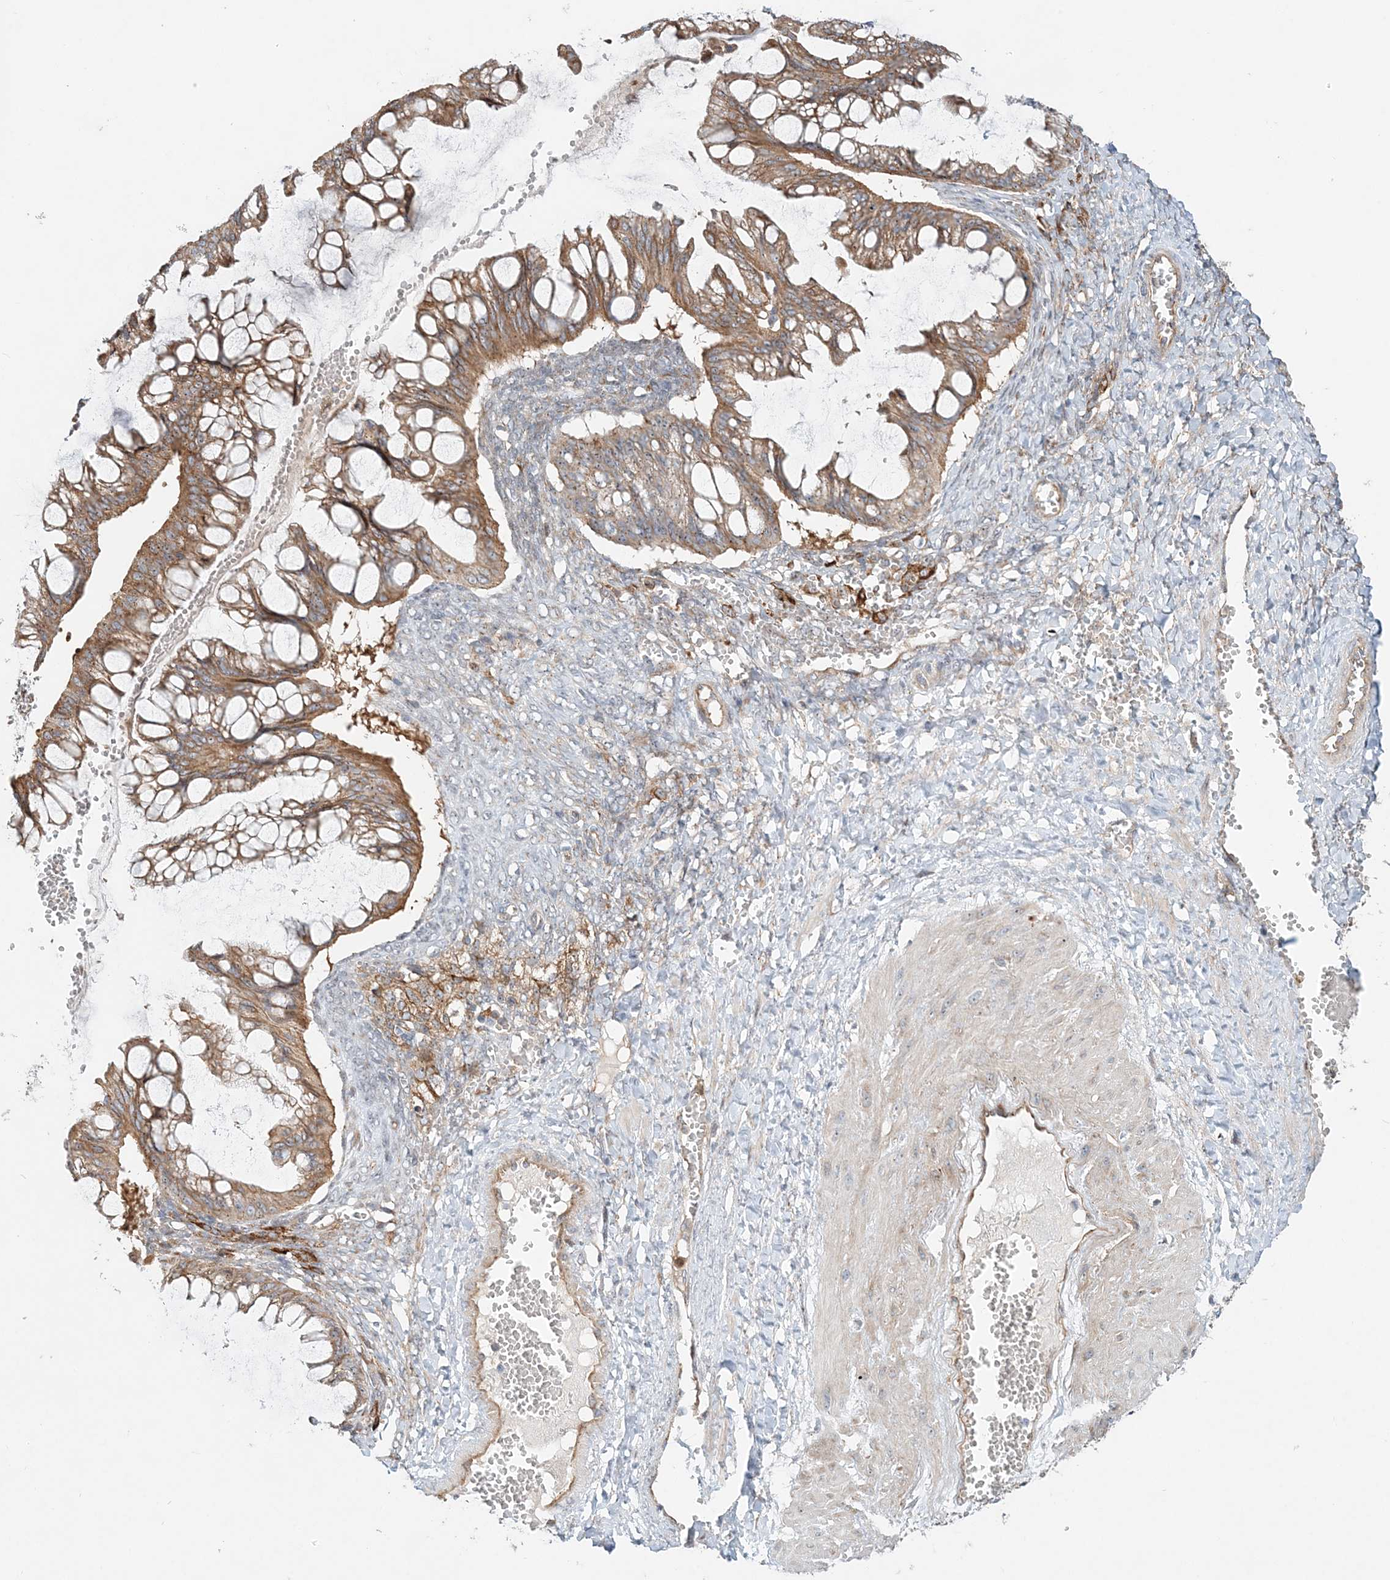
{"staining": {"intensity": "moderate", "quantity": ">75%", "location": "cytoplasmic/membranous"}, "tissue": "ovarian cancer", "cell_type": "Tumor cells", "image_type": "cancer", "snomed": [{"axis": "morphology", "description": "Cystadenocarcinoma, mucinous, NOS"}, {"axis": "topography", "description": "Ovary"}], "caption": "Ovarian cancer was stained to show a protein in brown. There is medium levels of moderate cytoplasmic/membranous expression in about >75% of tumor cells.", "gene": "CXXC5", "patient": {"sex": "female", "age": 73}}